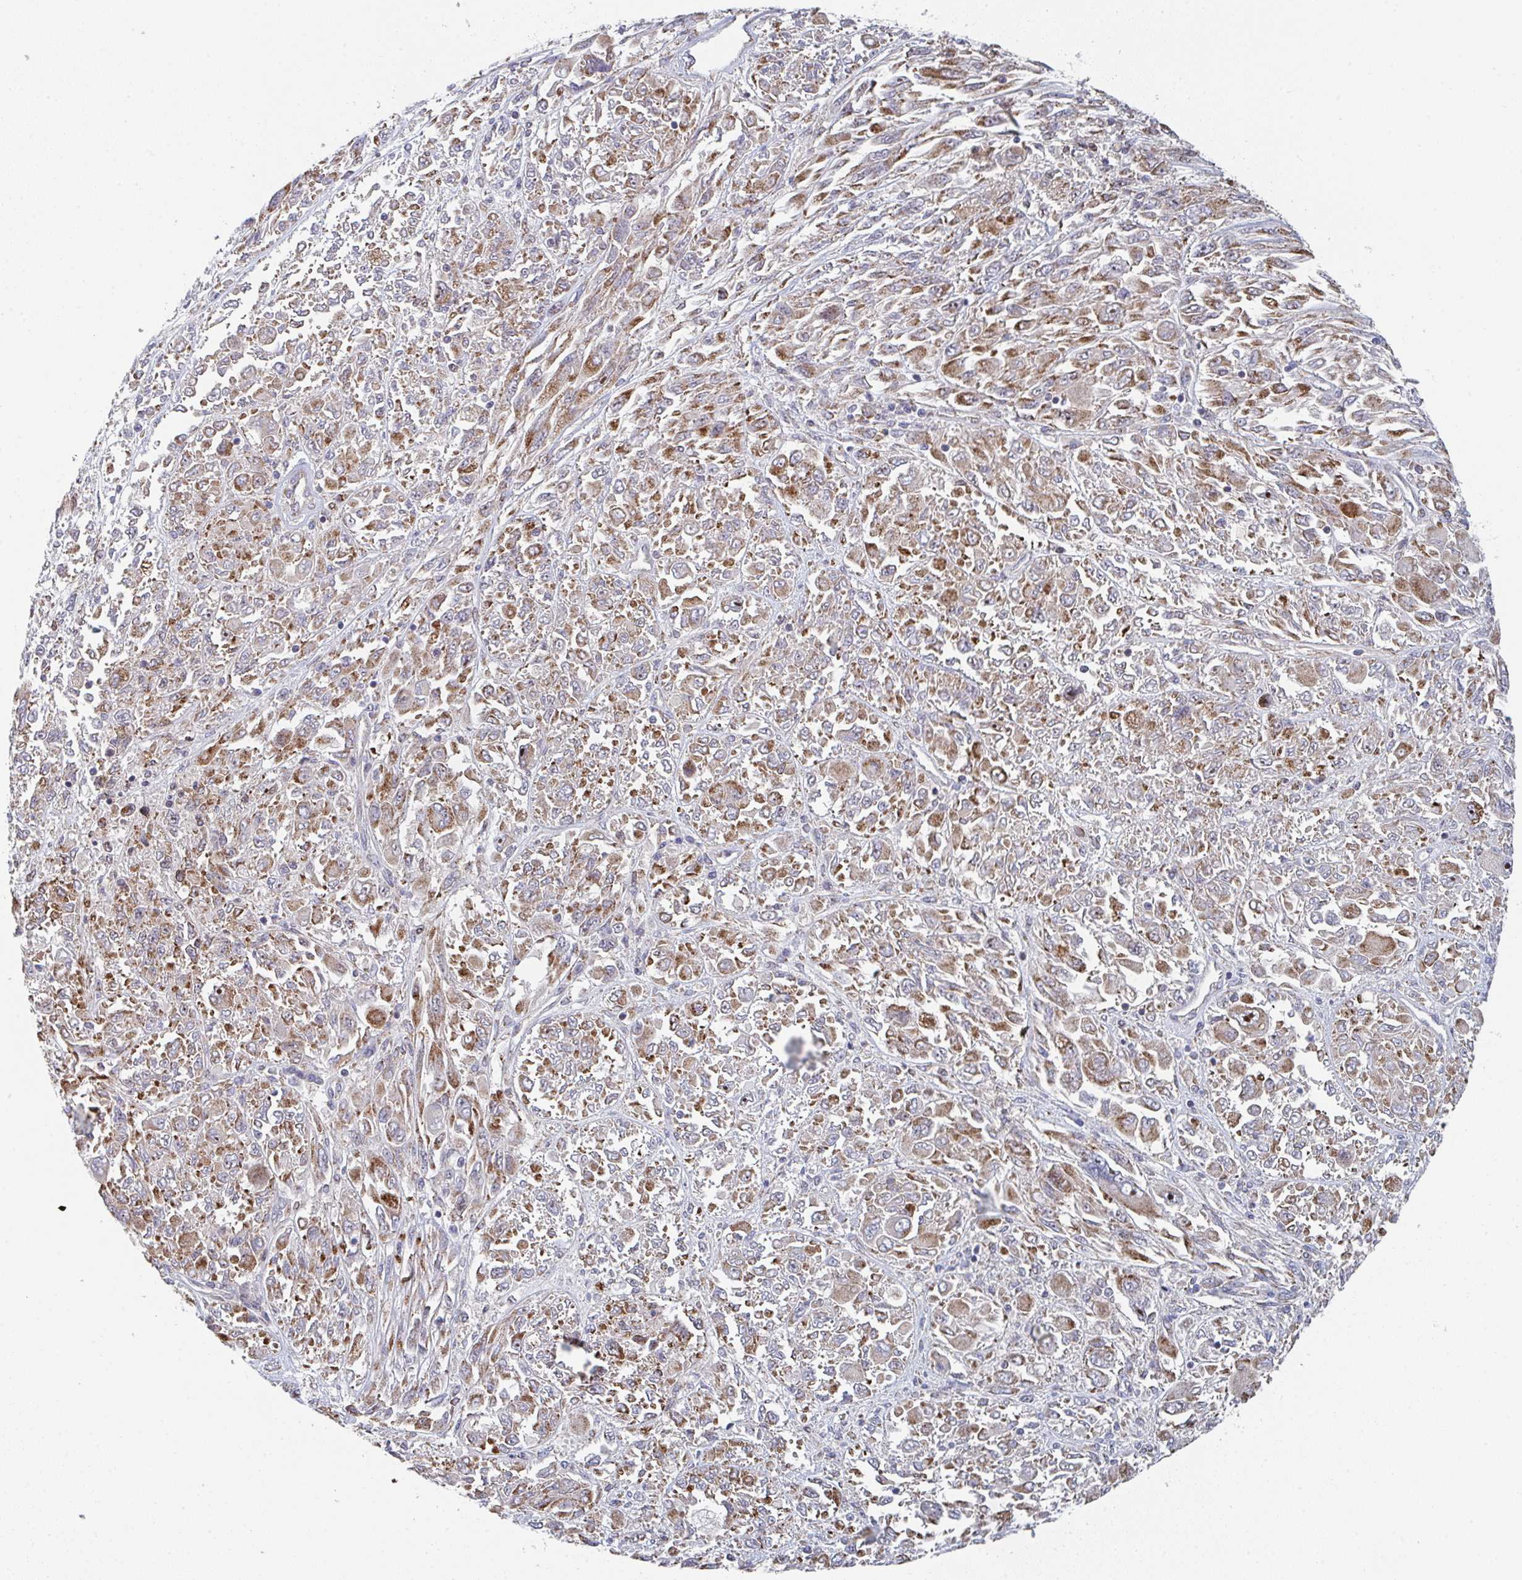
{"staining": {"intensity": "moderate", "quantity": ">75%", "location": "cytoplasmic/membranous"}, "tissue": "melanoma", "cell_type": "Tumor cells", "image_type": "cancer", "snomed": [{"axis": "morphology", "description": "Malignant melanoma, NOS"}, {"axis": "topography", "description": "Skin"}], "caption": "Protein staining exhibits moderate cytoplasmic/membranous expression in about >75% of tumor cells in melanoma. Ihc stains the protein in brown and the nuclei are stained blue.", "gene": "ZNF644", "patient": {"sex": "female", "age": 91}}